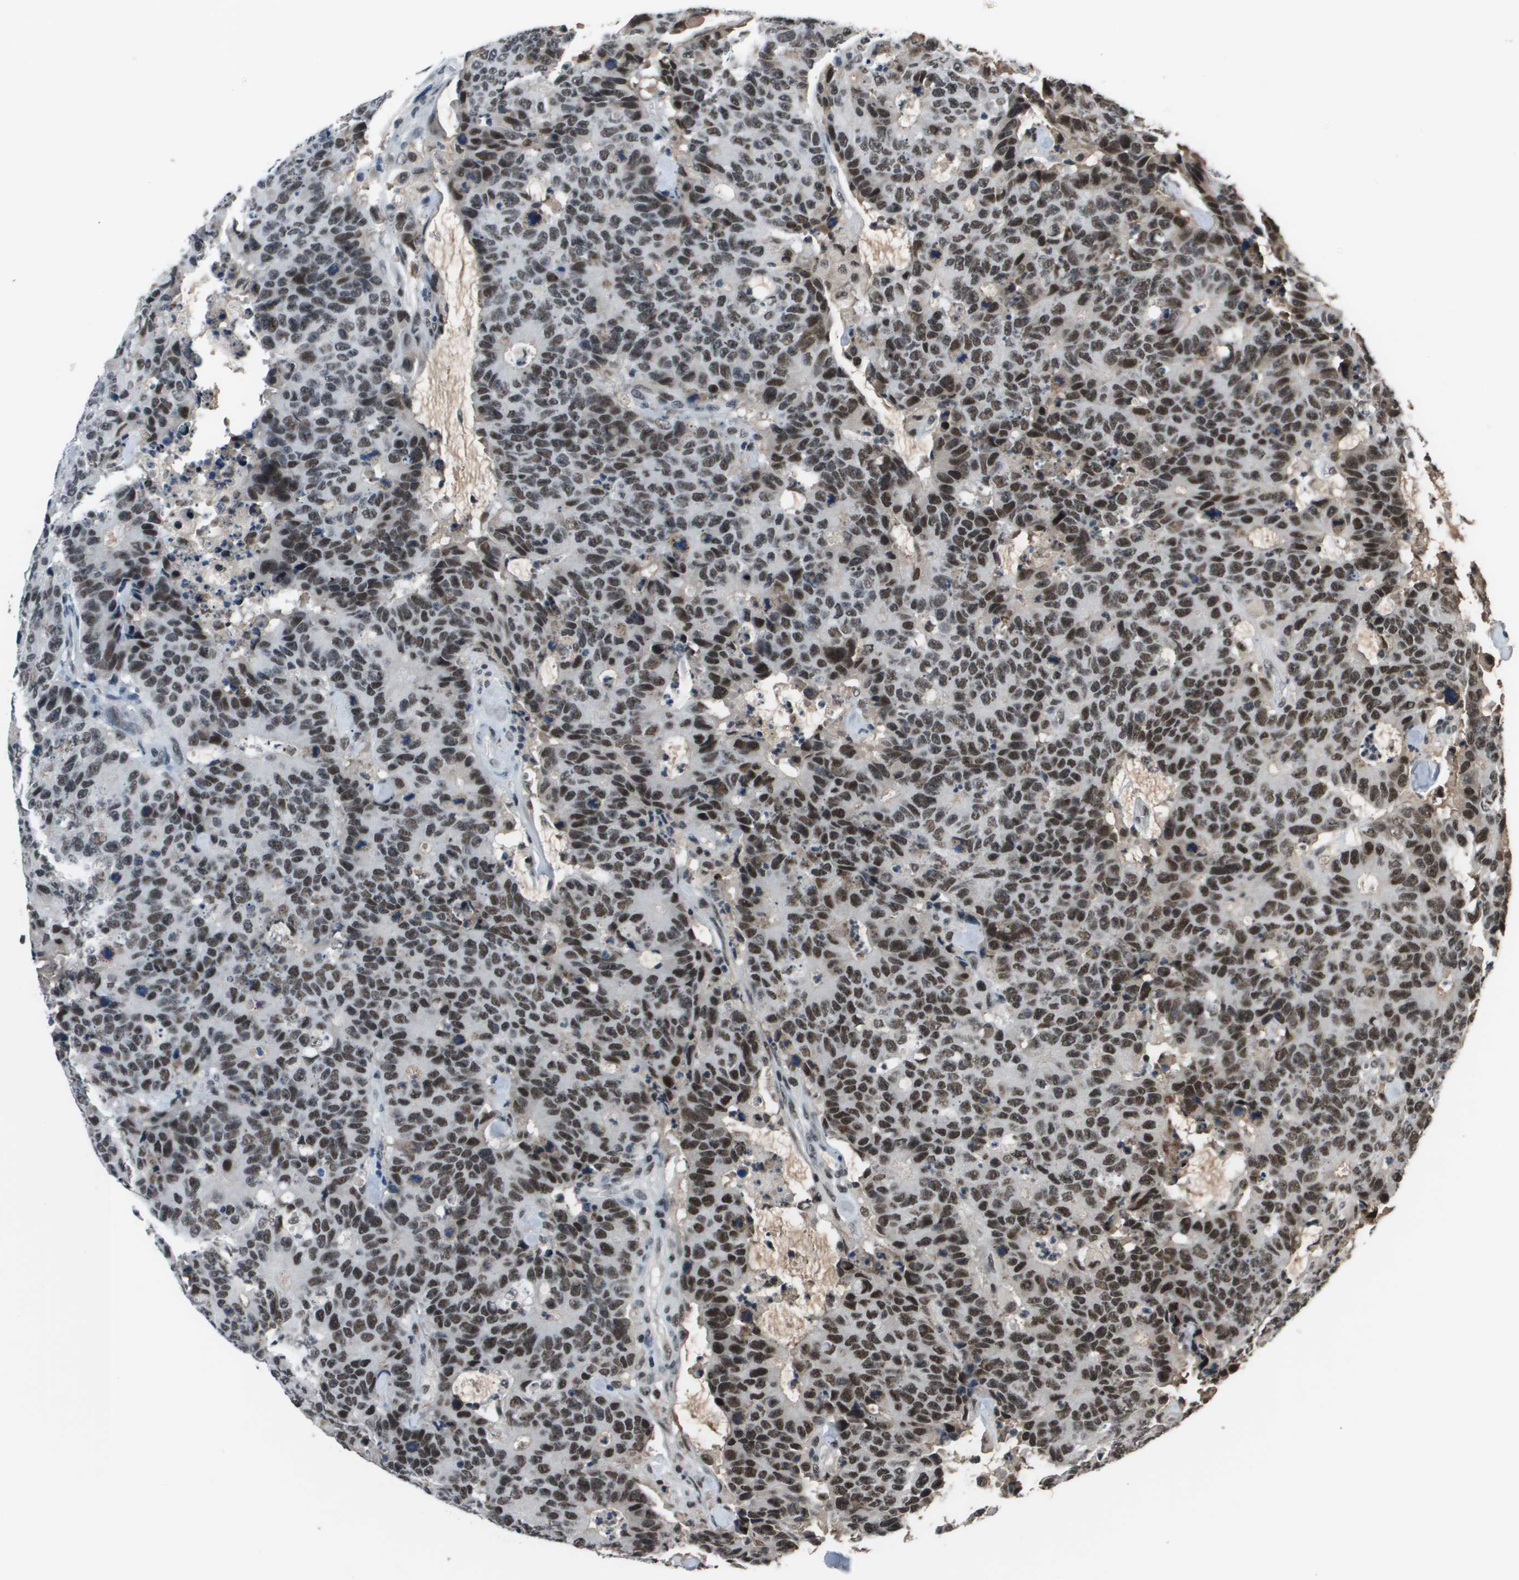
{"staining": {"intensity": "strong", "quantity": ">75%", "location": "nuclear"}, "tissue": "colorectal cancer", "cell_type": "Tumor cells", "image_type": "cancer", "snomed": [{"axis": "morphology", "description": "Adenocarcinoma, NOS"}, {"axis": "topography", "description": "Colon"}], "caption": "Immunohistochemistry (IHC) histopathology image of colorectal cancer stained for a protein (brown), which displays high levels of strong nuclear staining in approximately >75% of tumor cells.", "gene": "THRAP3", "patient": {"sex": "female", "age": 86}}